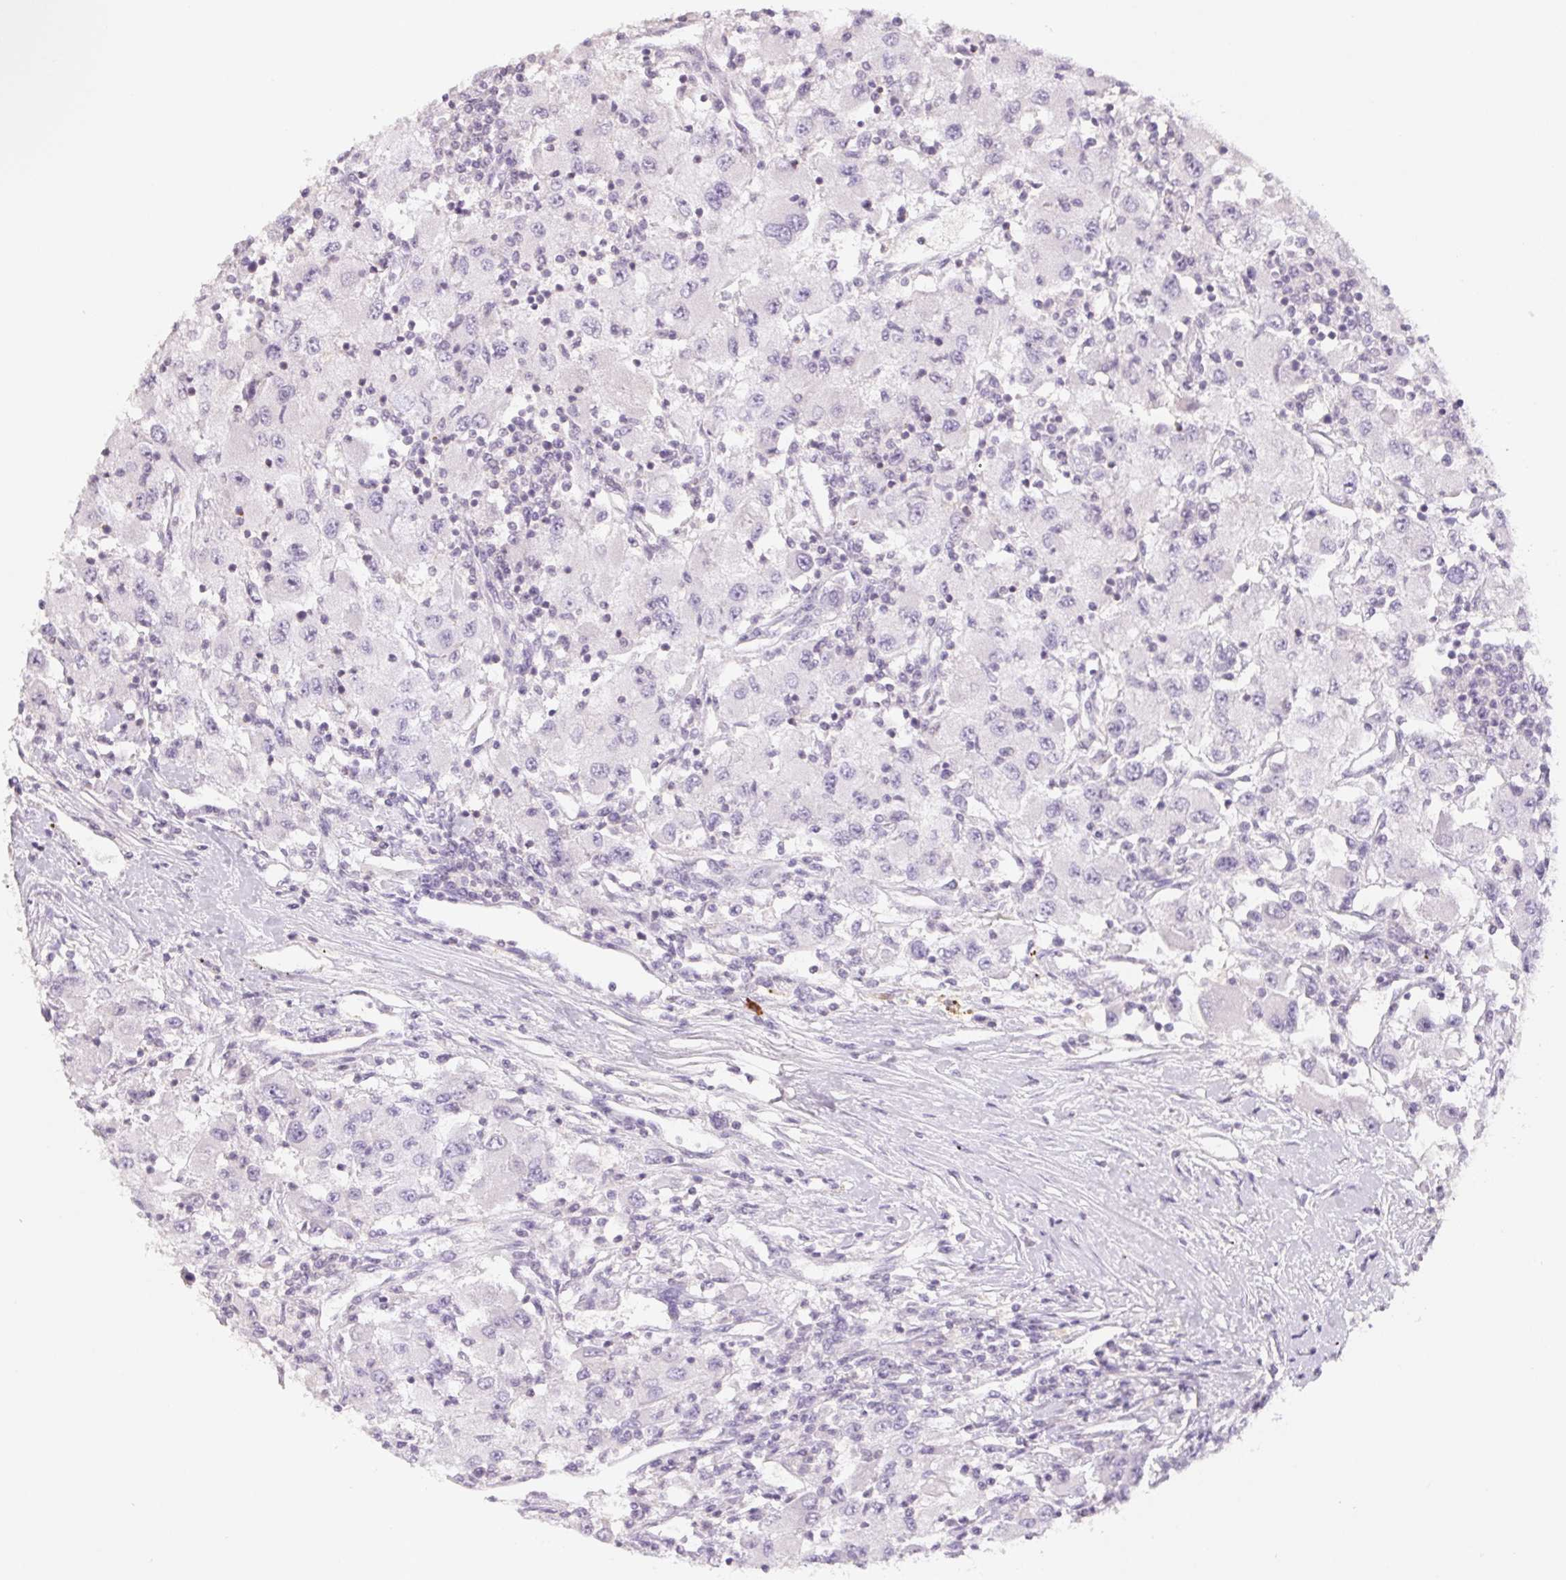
{"staining": {"intensity": "negative", "quantity": "none", "location": "none"}, "tissue": "renal cancer", "cell_type": "Tumor cells", "image_type": "cancer", "snomed": [{"axis": "morphology", "description": "Adenocarcinoma, NOS"}, {"axis": "topography", "description": "Kidney"}], "caption": "IHC histopathology image of neoplastic tissue: human renal adenocarcinoma stained with DAB exhibits no significant protein positivity in tumor cells. (DAB (3,3'-diaminobenzidine) IHC, high magnification).", "gene": "KIF26A", "patient": {"sex": "female", "age": 67}}